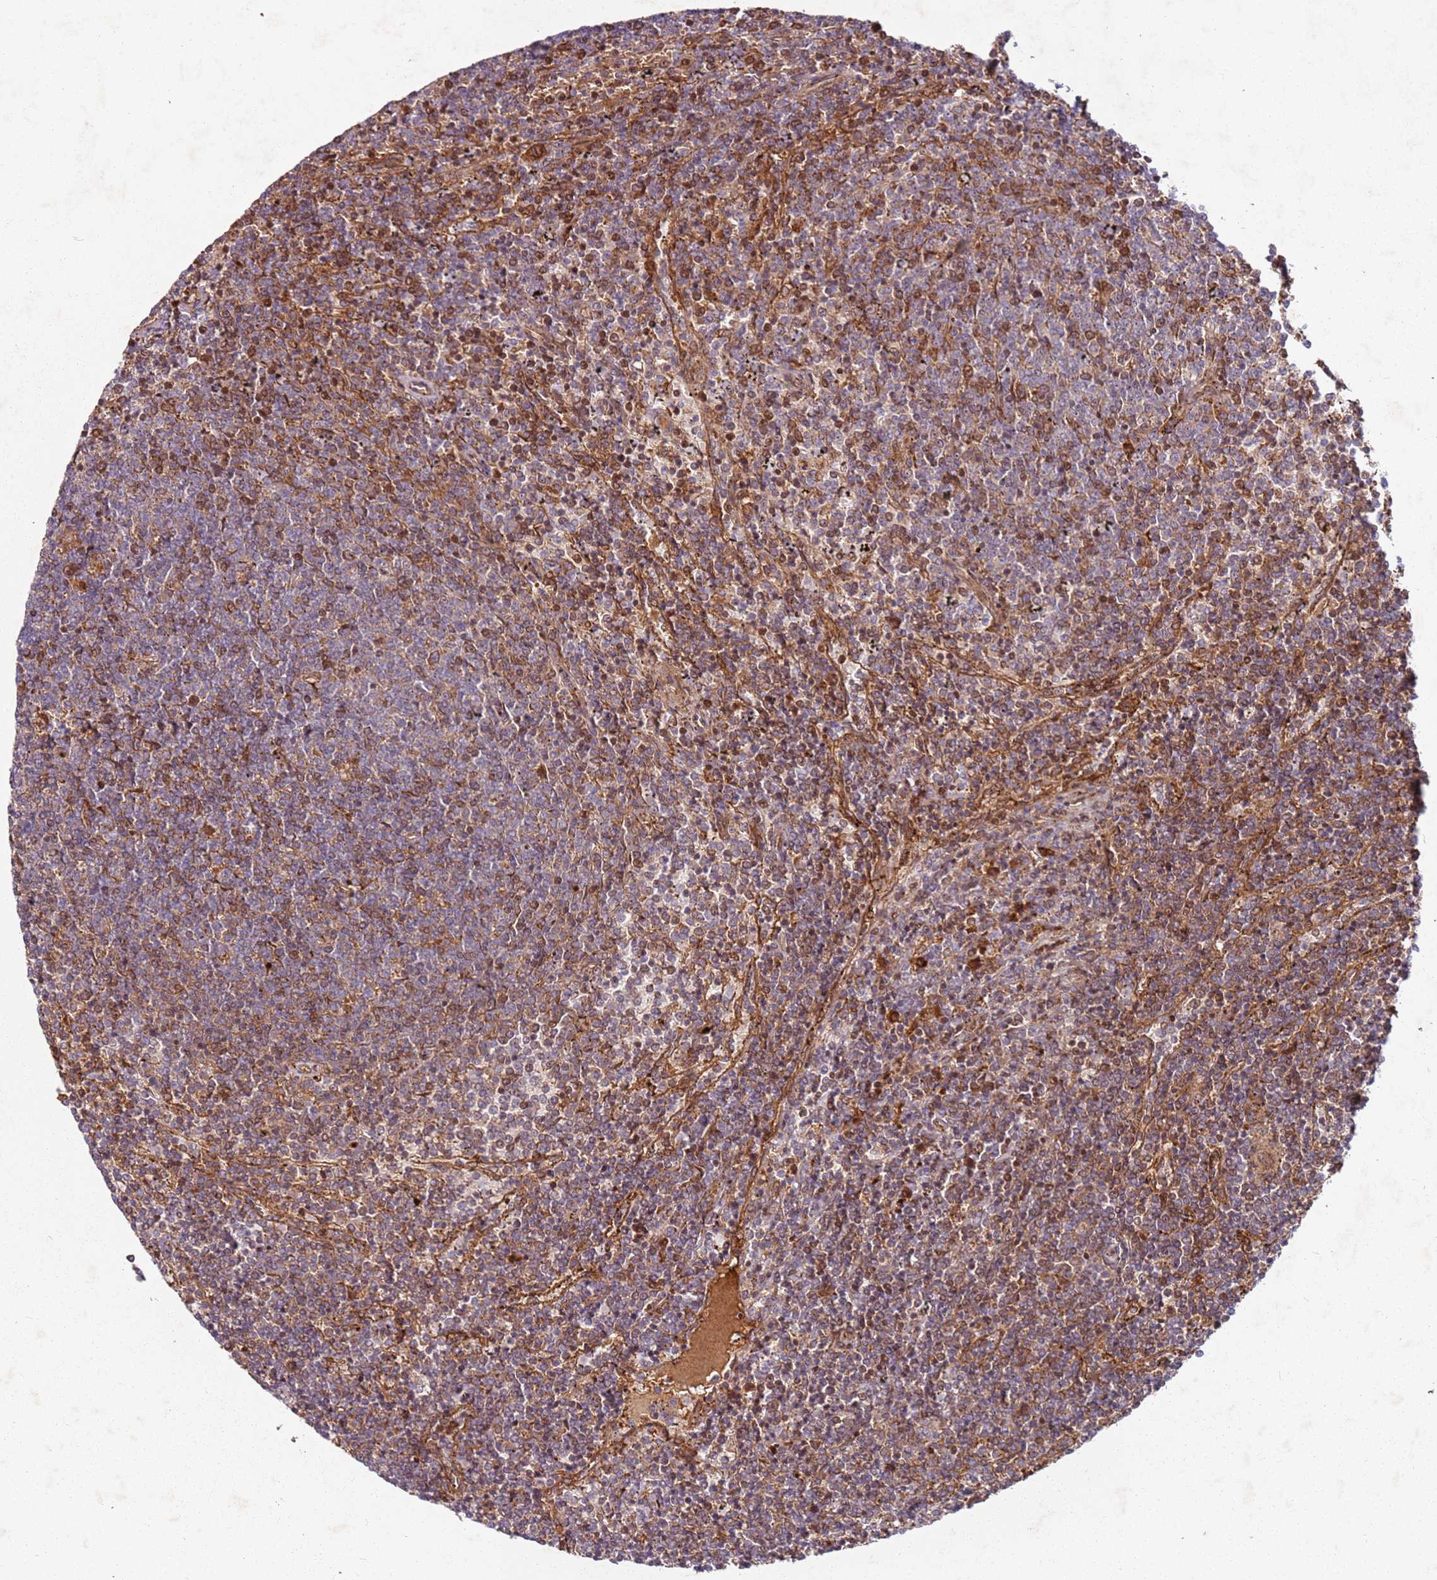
{"staining": {"intensity": "weak", "quantity": "<25%", "location": "cytoplasmic/membranous"}, "tissue": "lymphoma", "cell_type": "Tumor cells", "image_type": "cancer", "snomed": [{"axis": "morphology", "description": "Malignant lymphoma, non-Hodgkin's type, Low grade"}, {"axis": "topography", "description": "Spleen"}], "caption": "A photomicrograph of human lymphoma is negative for staining in tumor cells. (DAB (3,3'-diaminobenzidine) immunohistochemistry (IHC) visualized using brightfield microscopy, high magnification).", "gene": "C2CD4B", "patient": {"sex": "female", "age": 50}}